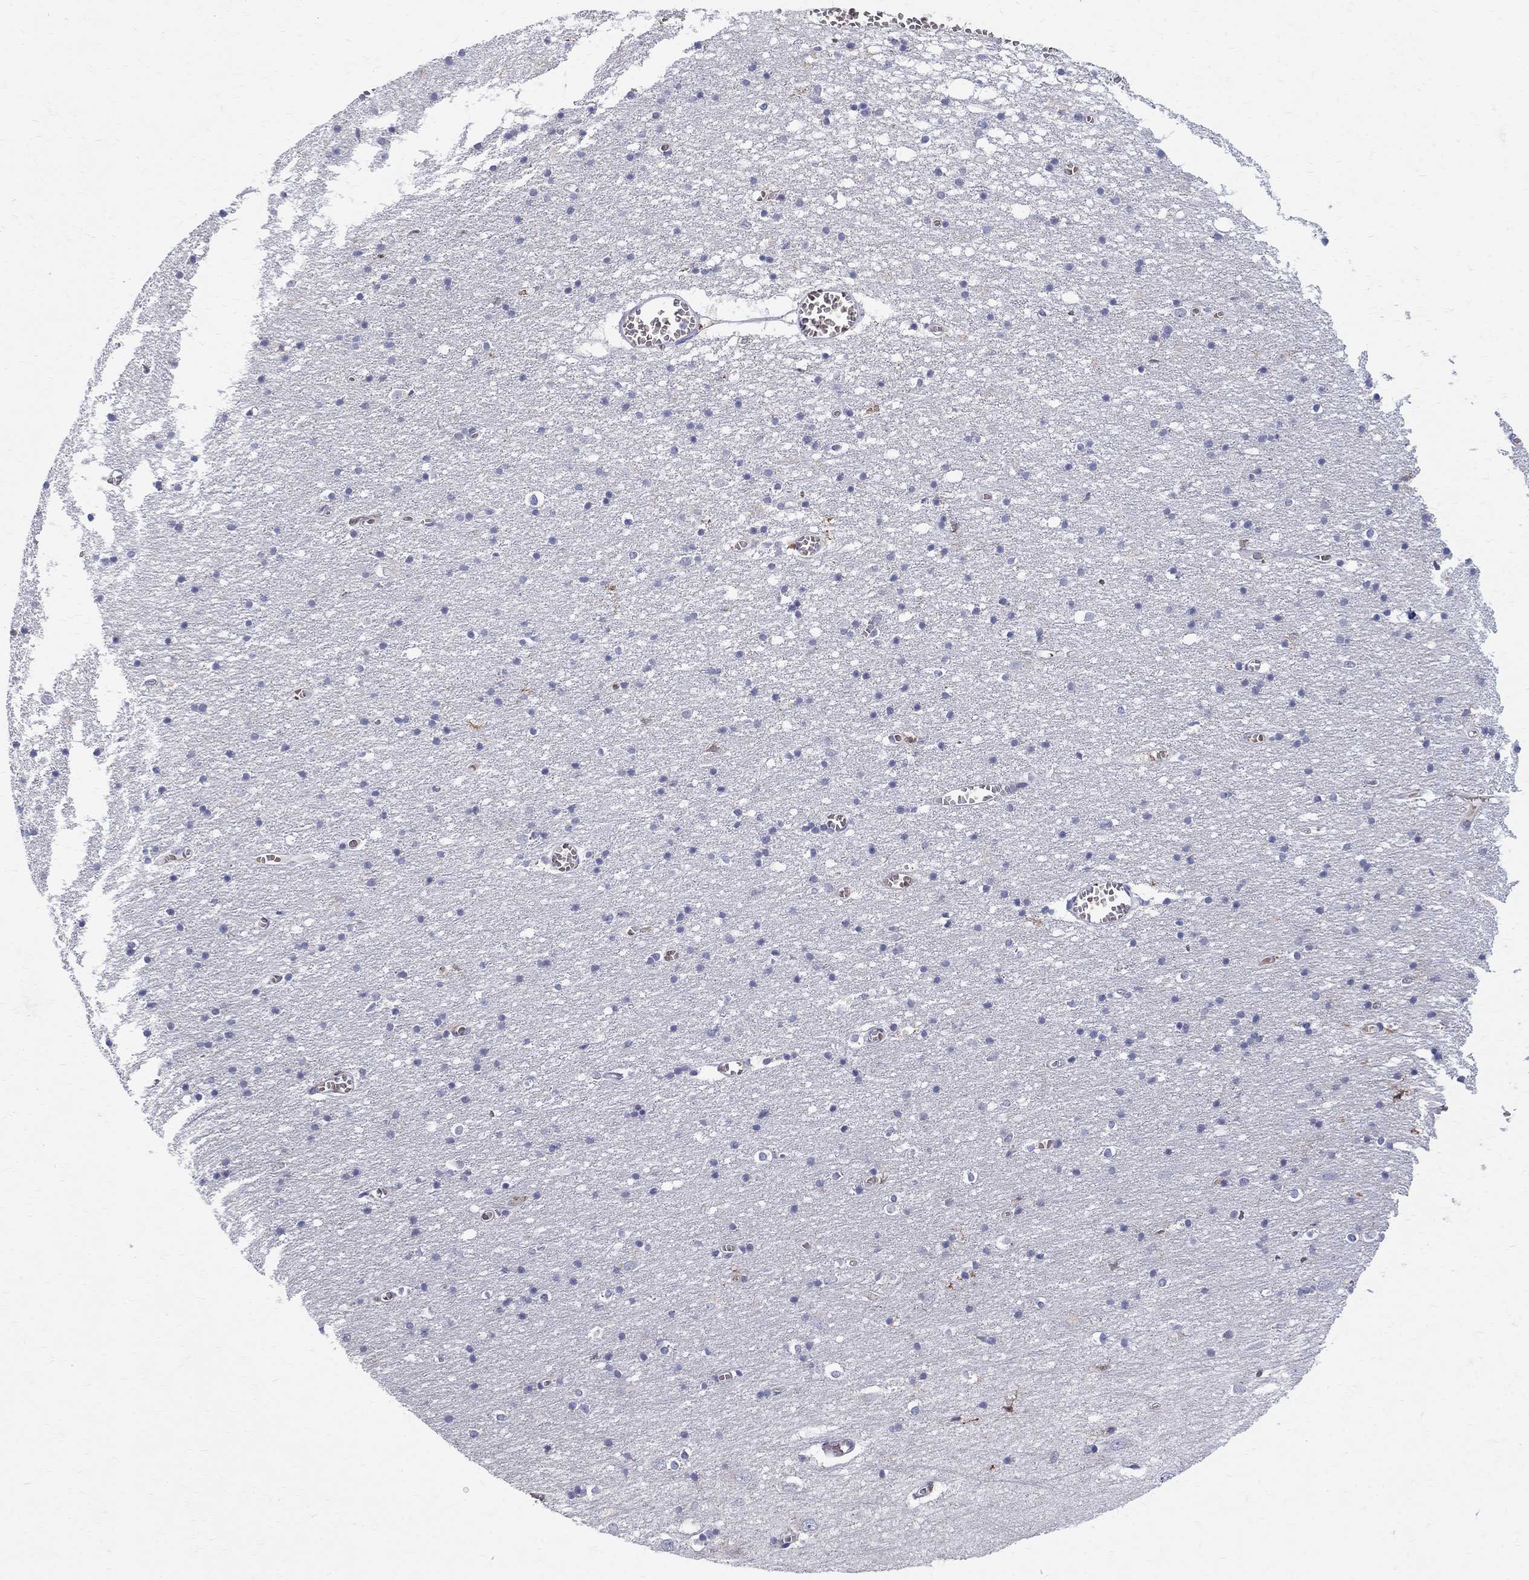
{"staining": {"intensity": "negative", "quantity": "none", "location": "none"}, "tissue": "cerebral cortex", "cell_type": "Endothelial cells", "image_type": "normal", "snomed": [{"axis": "morphology", "description": "Normal tissue, NOS"}, {"axis": "topography", "description": "Cerebral cortex"}], "caption": "Immunohistochemical staining of unremarkable human cerebral cortex shows no significant expression in endothelial cells.", "gene": "AGER", "patient": {"sex": "male", "age": 70}}